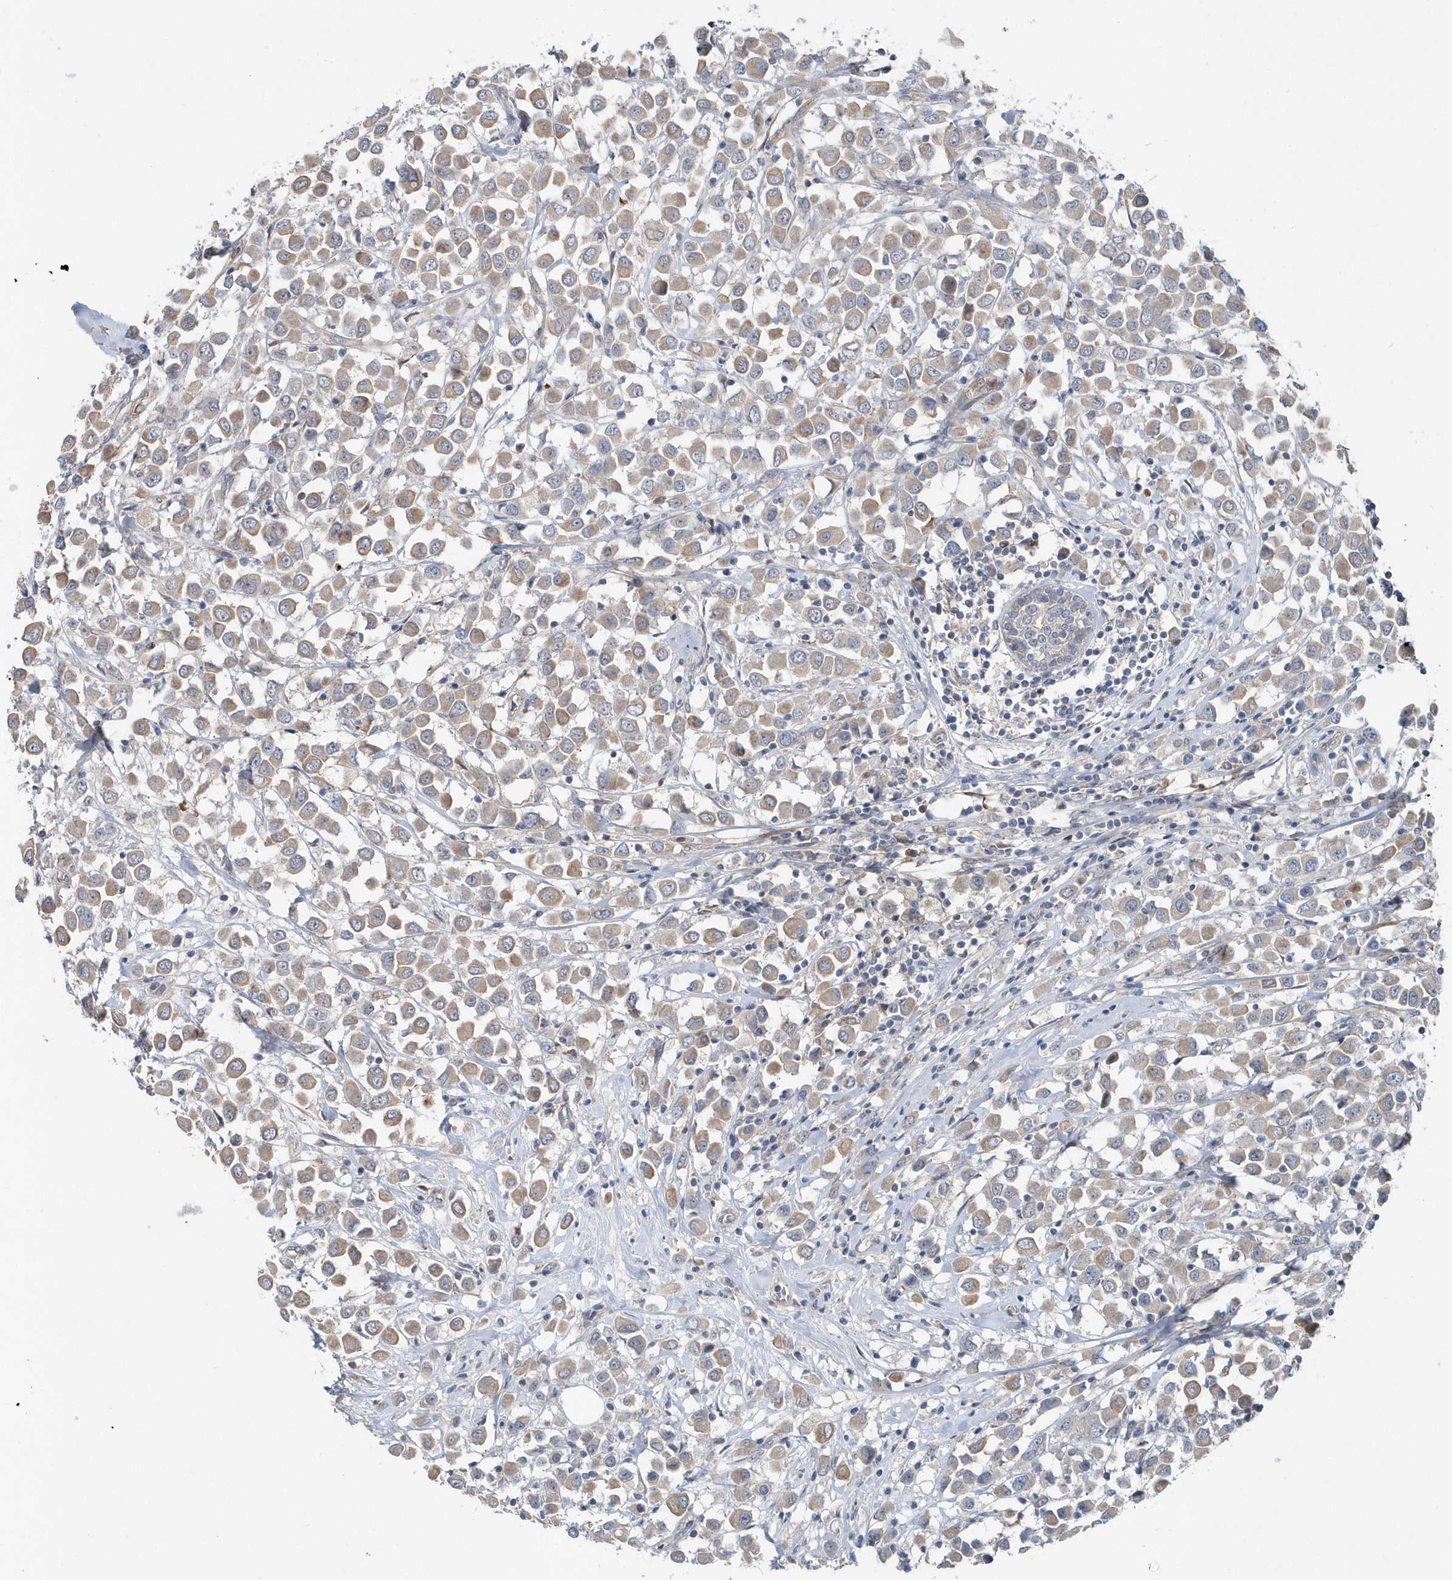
{"staining": {"intensity": "weak", "quantity": ">75%", "location": "cytoplasmic/membranous"}, "tissue": "breast cancer", "cell_type": "Tumor cells", "image_type": "cancer", "snomed": [{"axis": "morphology", "description": "Duct carcinoma"}, {"axis": "topography", "description": "Breast"}], "caption": "This histopathology image reveals immunohistochemistry staining of human breast intraductal carcinoma, with low weak cytoplasmic/membranous staining in about >75% of tumor cells.", "gene": "MCC", "patient": {"sex": "female", "age": 61}}